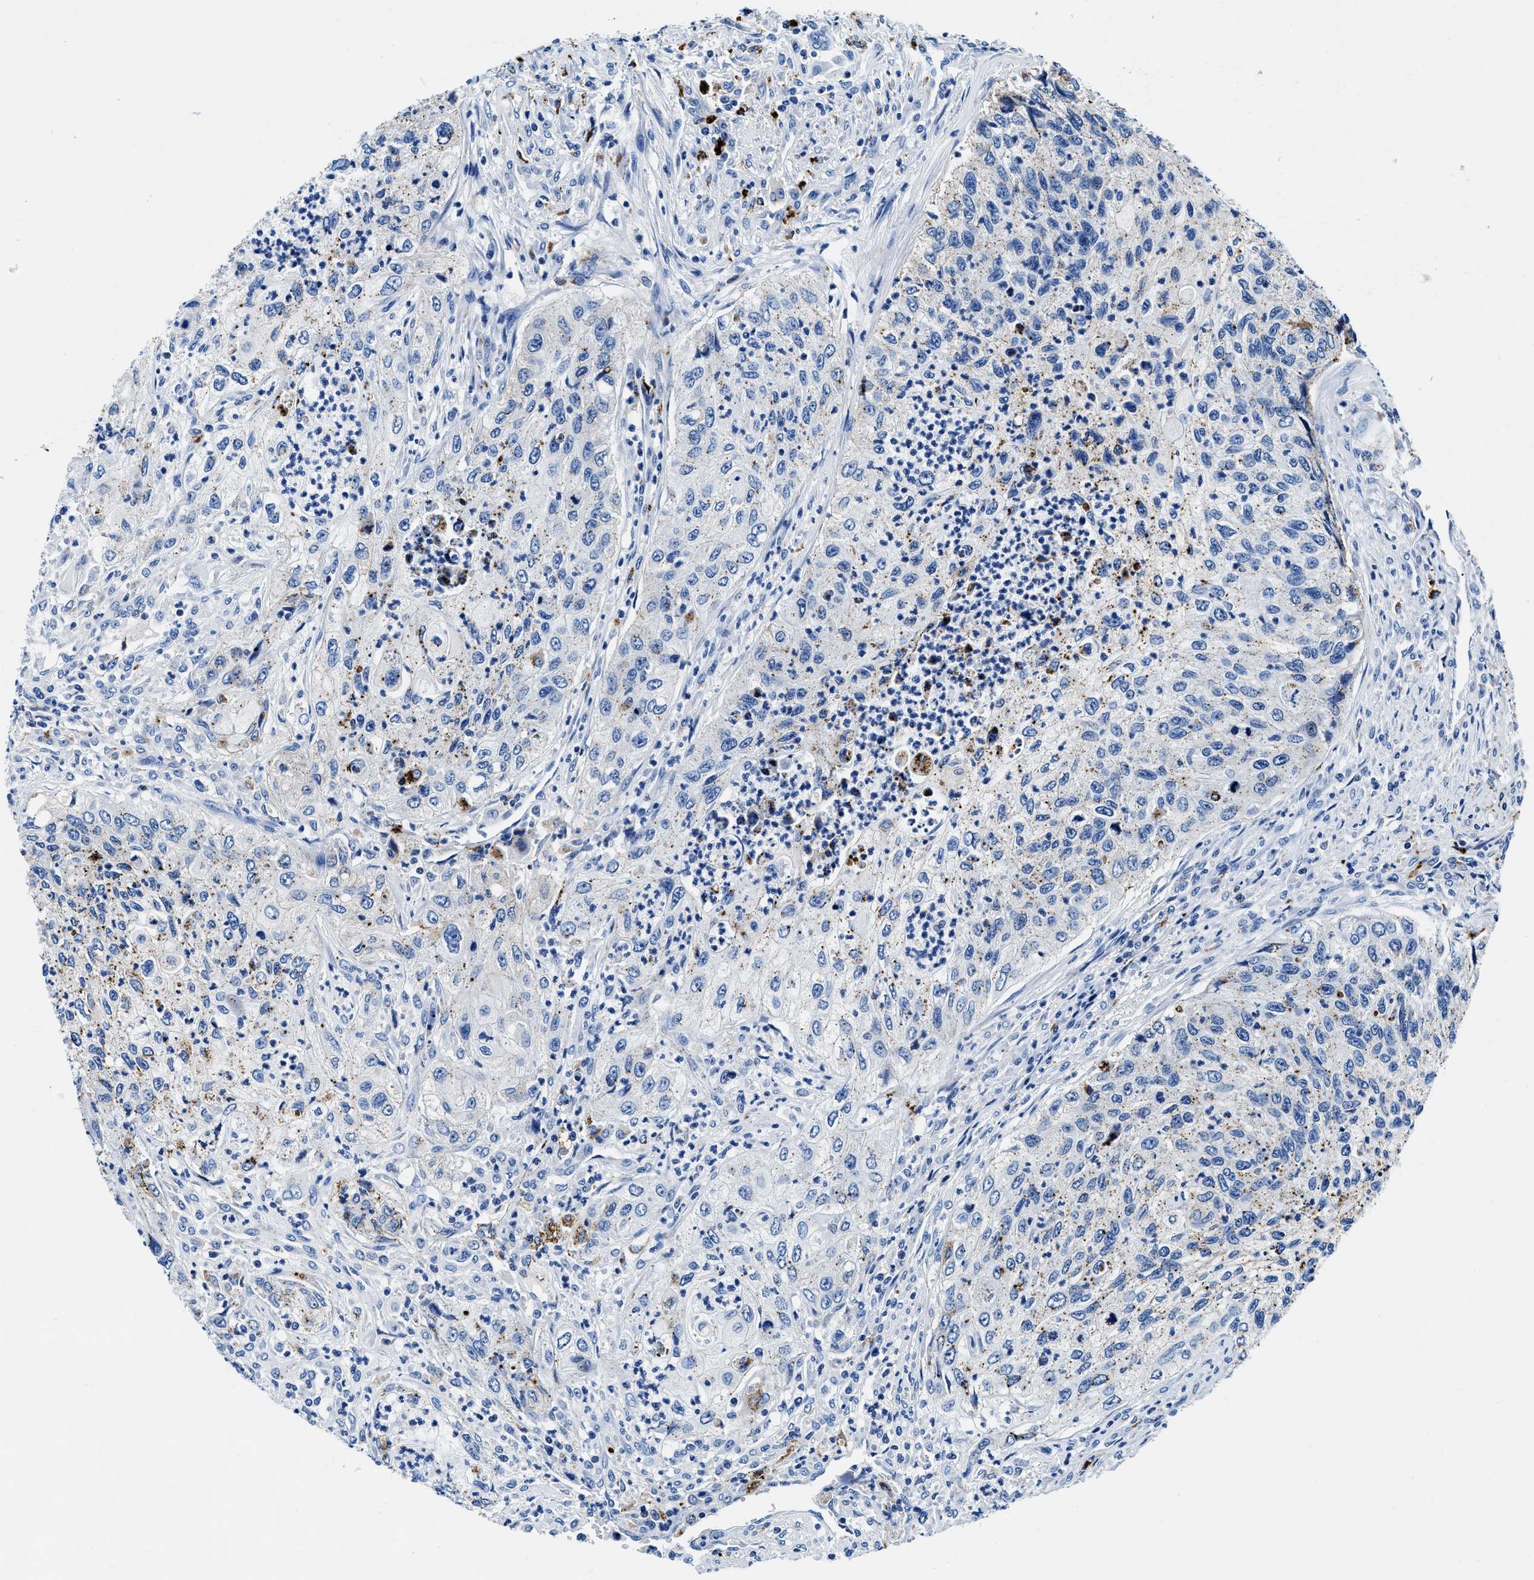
{"staining": {"intensity": "weak", "quantity": "25%-75%", "location": "cytoplasmic/membranous"}, "tissue": "urothelial cancer", "cell_type": "Tumor cells", "image_type": "cancer", "snomed": [{"axis": "morphology", "description": "Urothelial carcinoma, High grade"}, {"axis": "topography", "description": "Urinary bladder"}], "caption": "Approximately 25%-75% of tumor cells in human high-grade urothelial carcinoma reveal weak cytoplasmic/membranous protein staining as visualized by brown immunohistochemical staining.", "gene": "OR14K1", "patient": {"sex": "female", "age": 60}}